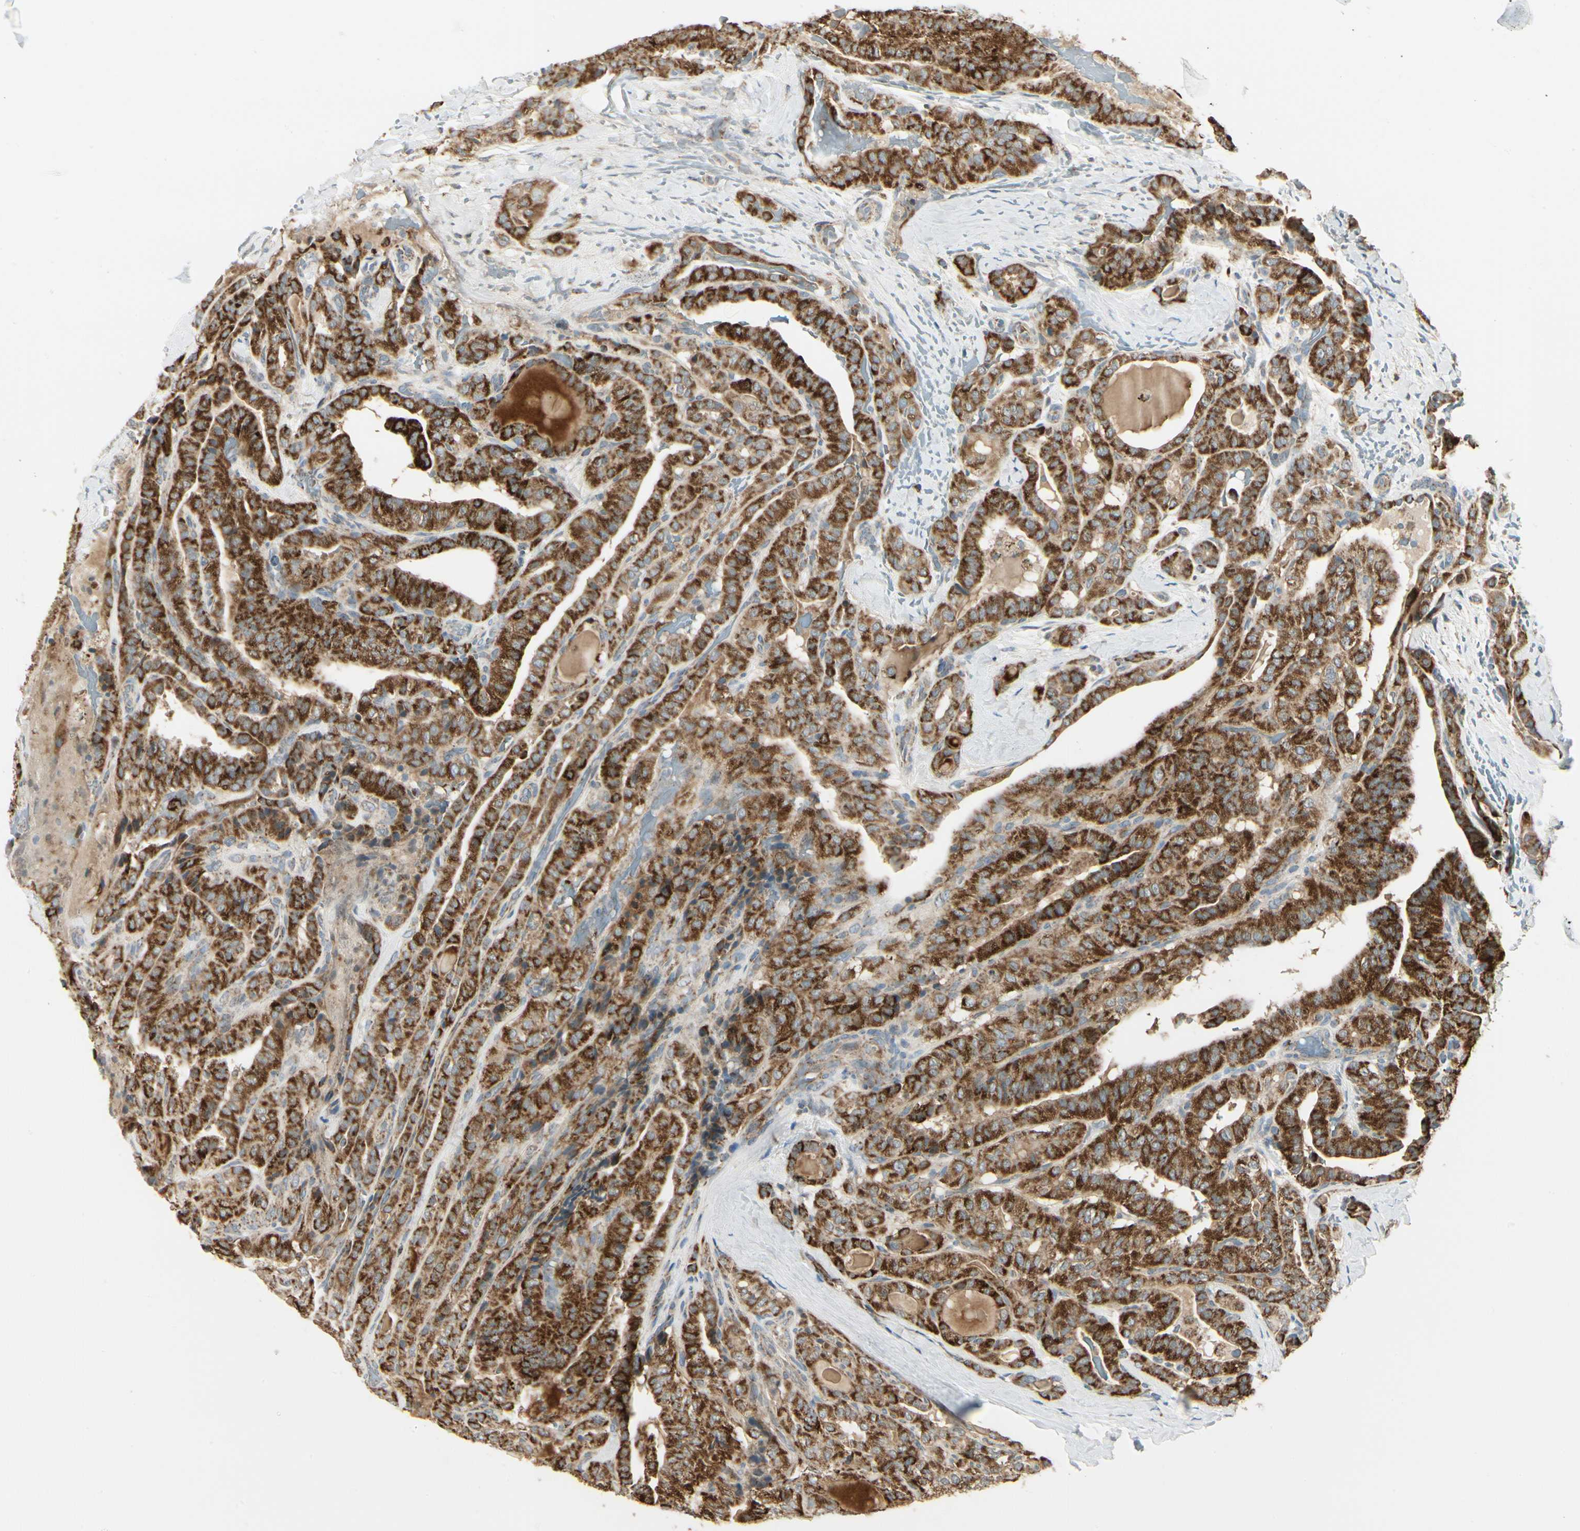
{"staining": {"intensity": "strong", "quantity": ">75%", "location": "cytoplasmic/membranous"}, "tissue": "thyroid cancer", "cell_type": "Tumor cells", "image_type": "cancer", "snomed": [{"axis": "morphology", "description": "Papillary adenocarcinoma, NOS"}, {"axis": "topography", "description": "Thyroid gland"}], "caption": "This is a histology image of immunohistochemistry (IHC) staining of thyroid papillary adenocarcinoma, which shows strong staining in the cytoplasmic/membranous of tumor cells.", "gene": "ANKS6", "patient": {"sex": "male", "age": 77}}